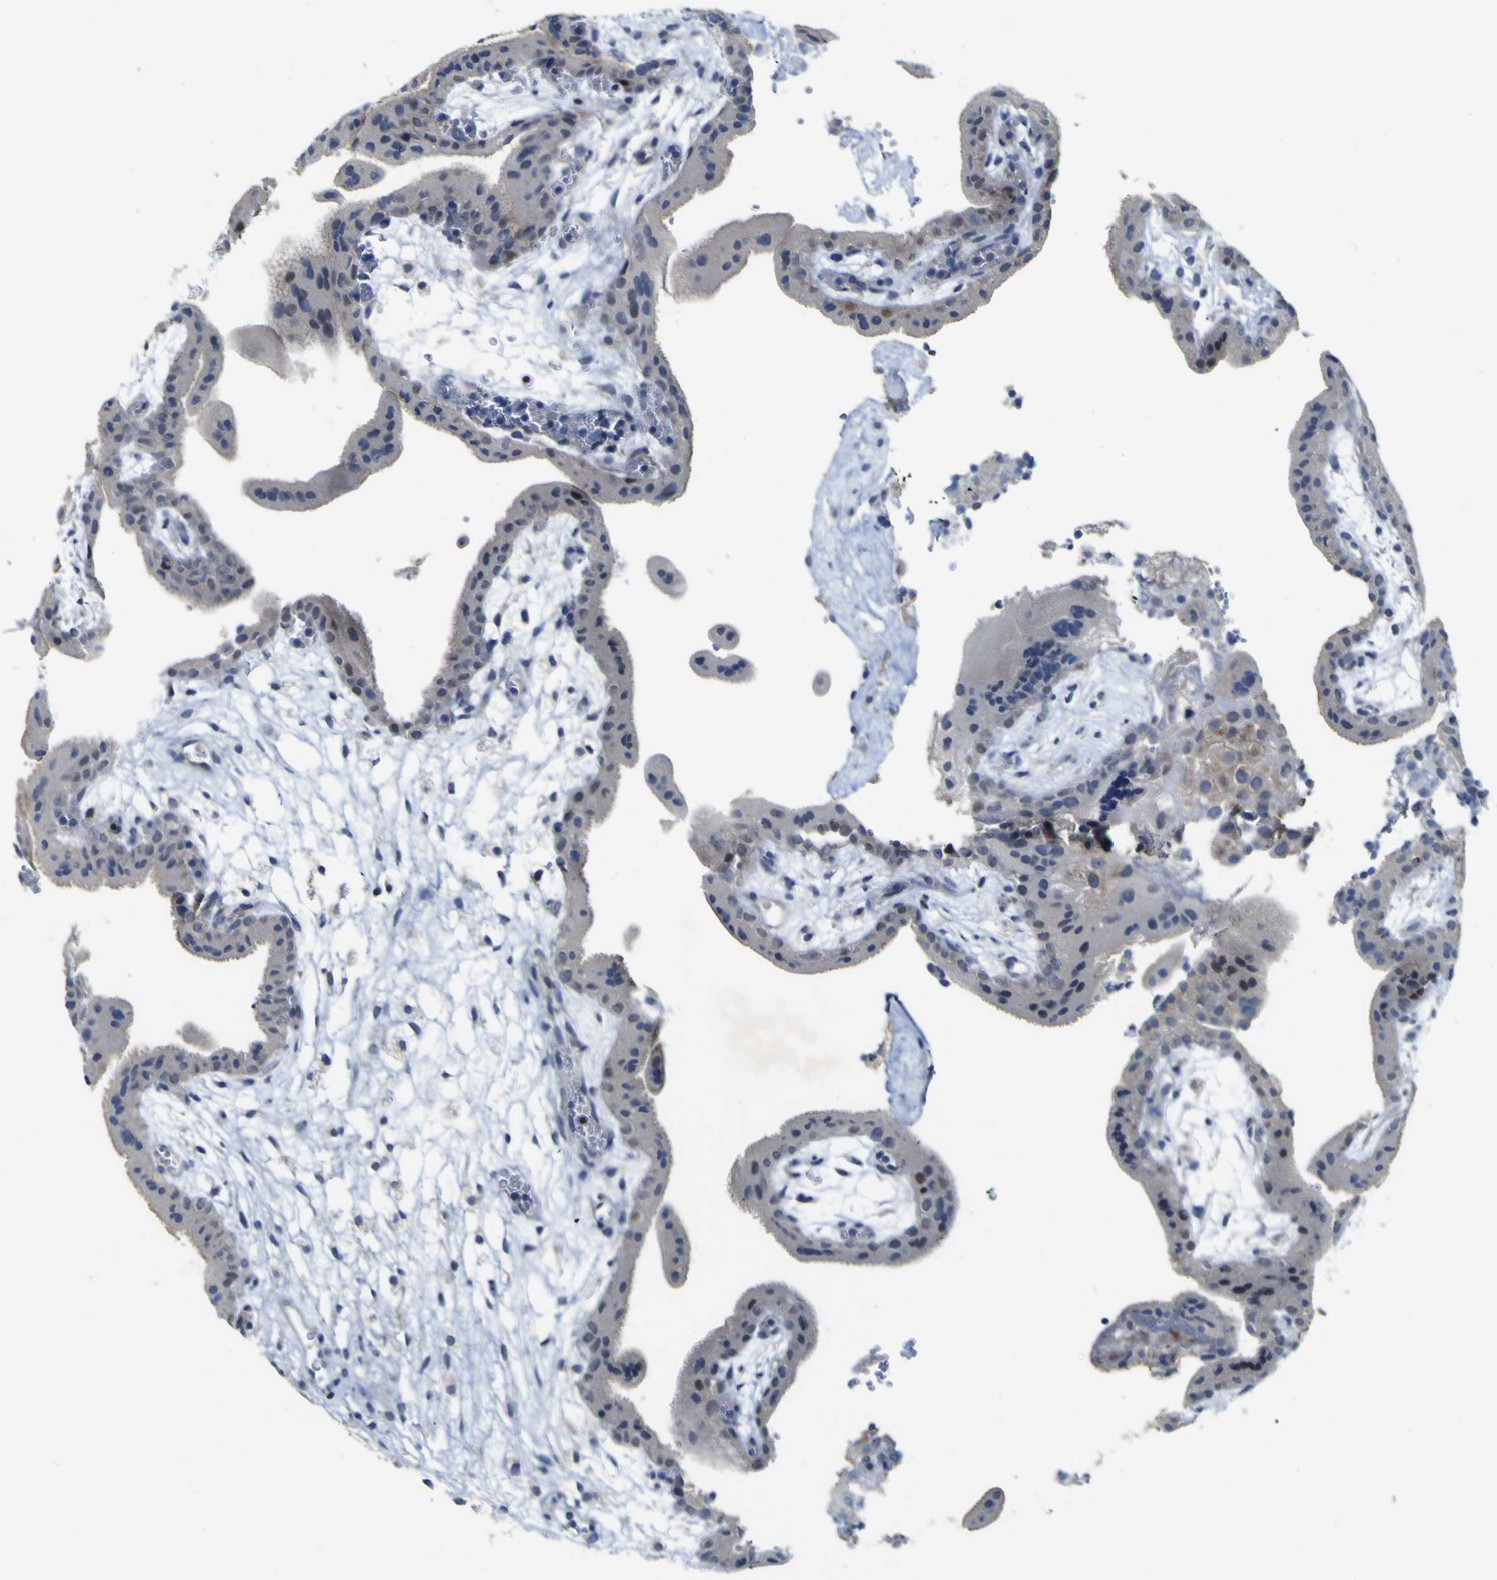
{"staining": {"intensity": "moderate", "quantity": ">75%", "location": "cytoplasmic/membranous"}, "tissue": "placenta", "cell_type": "Decidual cells", "image_type": "normal", "snomed": [{"axis": "morphology", "description": "Normal tissue, NOS"}, {"axis": "topography", "description": "Placenta"}], "caption": "This histopathology image demonstrates IHC staining of benign placenta, with medium moderate cytoplasmic/membranous positivity in about >75% of decidual cells.", "gene": "NAV1", "patient": {"sex": "female", "age": 18}}